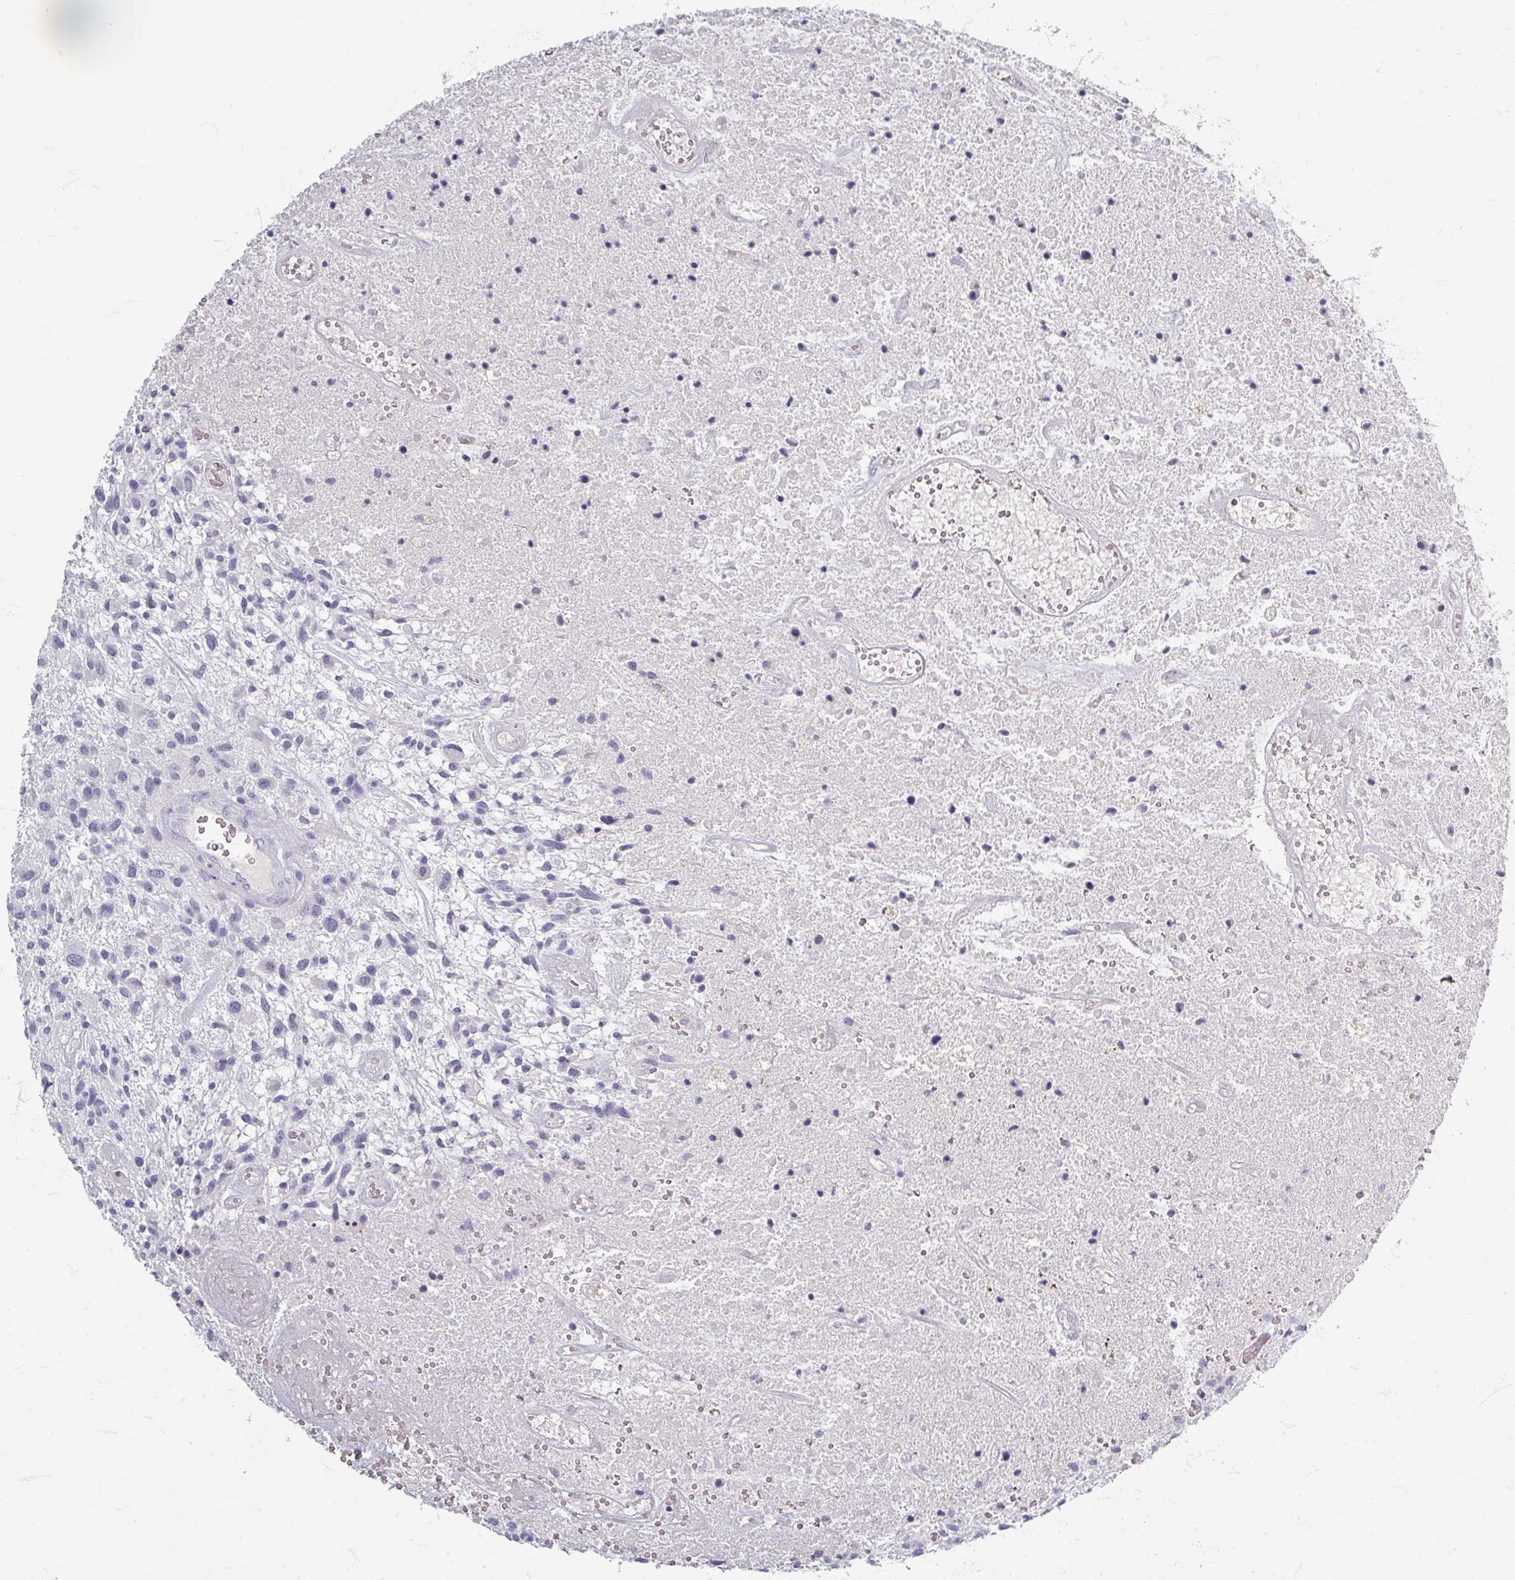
{"staining": {"intensity": "negative", "quantity": "none", "location": "none"}, "tissue": "glioma", "cell_type": "Tumor cells", "image_type": "cancer", "snomed": [{"axis": "morphology", "description": "Glioma, malignant, High grade"}, {"axis": "topography", "description": "Brain"}], "caption": "Malignant glioma (high-grade) was stained to show a protein in brown. There is no significant expression in tumor cells.", "gene": "ZNF878", "patient": {"sex": "male", "age": 47}}